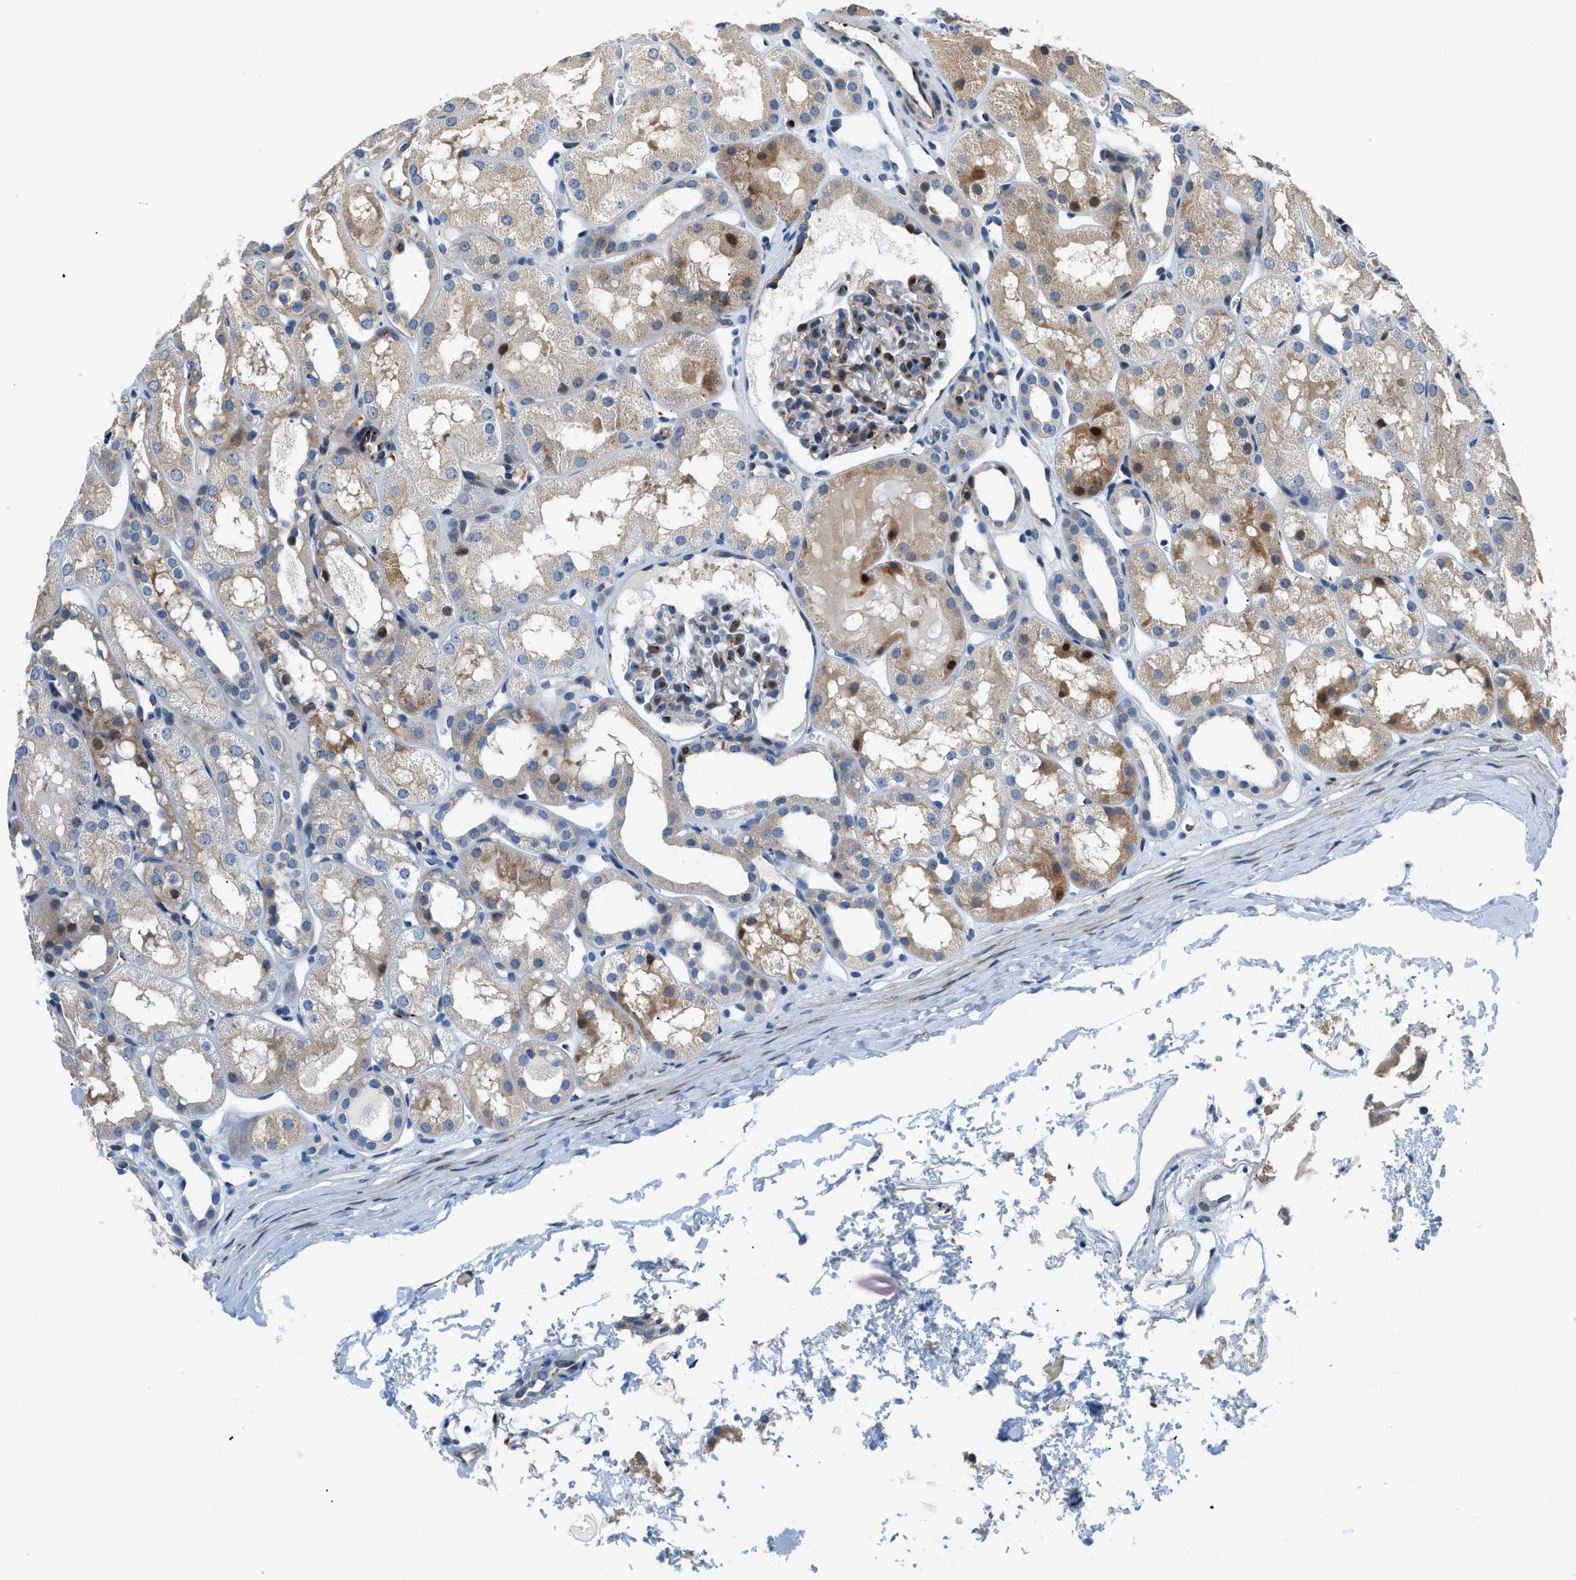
{"staining": {"intensity": "moderate", "quantity": "<25%", "location": "cytoplasmic/membranous"}, "tissue": "kidney", "cell_type": "Cells in glomeruli", "image_type": "normal", "snomed": [{"axis": "morphology", "description": "Normal tissue, NOS"}, {"axis": "topography", "description": "Kidney"}, {"axis": "topography", "description": "Urinary bladder"}], "caption": "This micrograph displays immunohistochemistry (IHC) staining of normal kidney, with low moderate cytoplasmic/membranous staining in about <25% of cells in glomeruli.", "gene": "FUT8", "patient": {"sex": "male", "age": 16}}